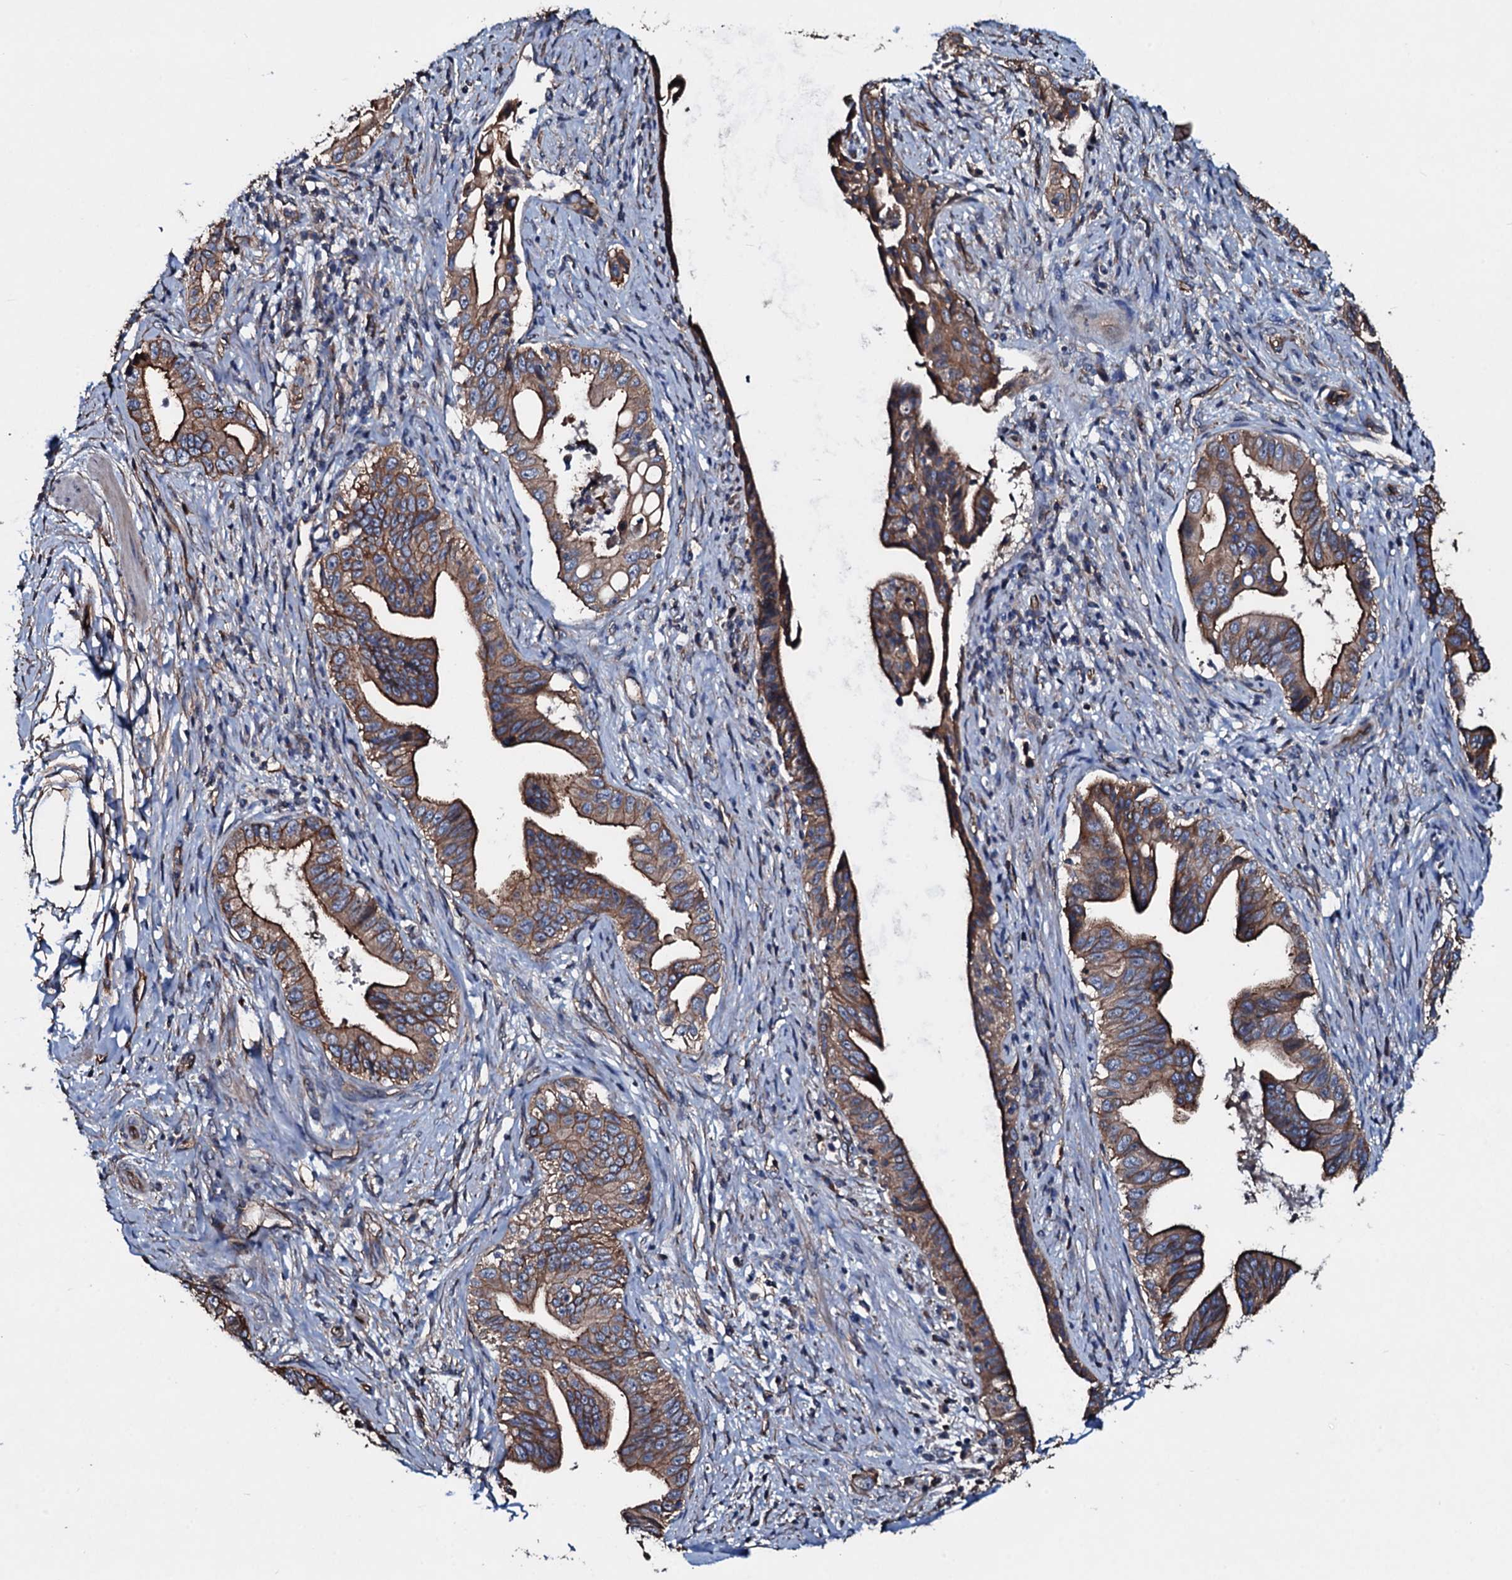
{"staining": {"intensity": "strong", "quantity": ">75%", "location": "cytoplasmic/membranous"}, "tissue": "pancreatic cancer", "cell_type": "Tumor cells", "image_type": "cancer", "snomed": [{"axis": "morphology", "description": "Adenocarcinoma, NOS"}, {"axis": "topography", "description": "Pancreas"}], "caption": "Immunohistochemical staining of pancreatic cancer exhibits high levels of strong cytoplasmic/membranous protein expression in approximately >75% of tumor cells.", "gene": "DMAC2", "patient": {"sex": "female", "age": 55}}